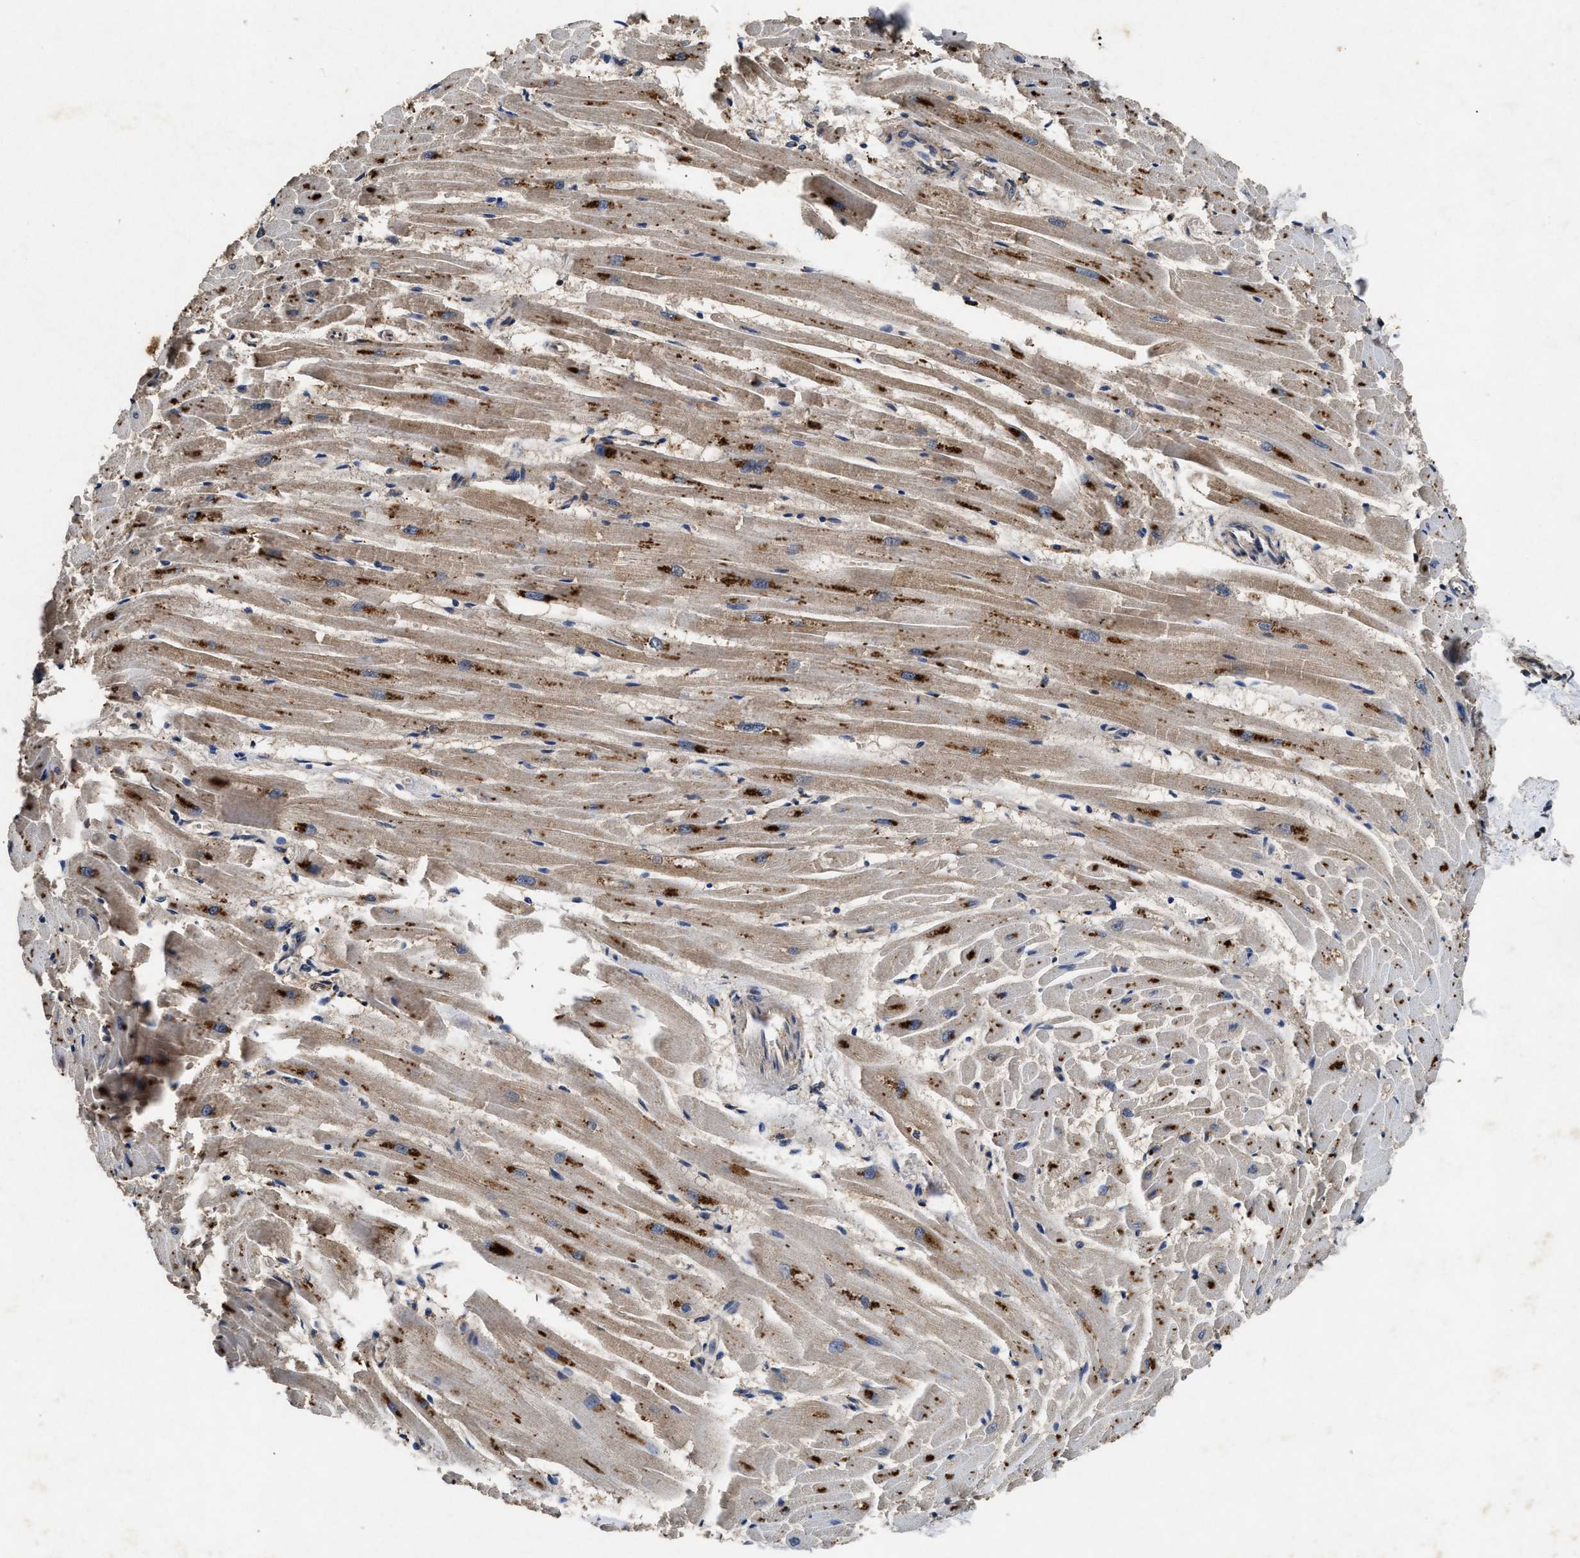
{"staining": {"intensity": "weak", "quantity": "25%-75%", "location": "cytoplasmic/membranous"}, "tissue": "heart muscle", "cell_type": "Cardiomyocytes", "image_type": "normal", "snomed": [{"axis": "morphology", "description": "Normal tissue, NOS"}, {"axis": "topography", "description": "Heart"}], "caption": "DAB (3,3'-diaminobenzidine) immunohistochemical staining of normal heart muscle shows weak cytoplasmic/membranous protein staining in about 25%-75% of cardiomyocytes.", "gene": "PDAP1", "patient": {"sex": "female", "age": 19}}